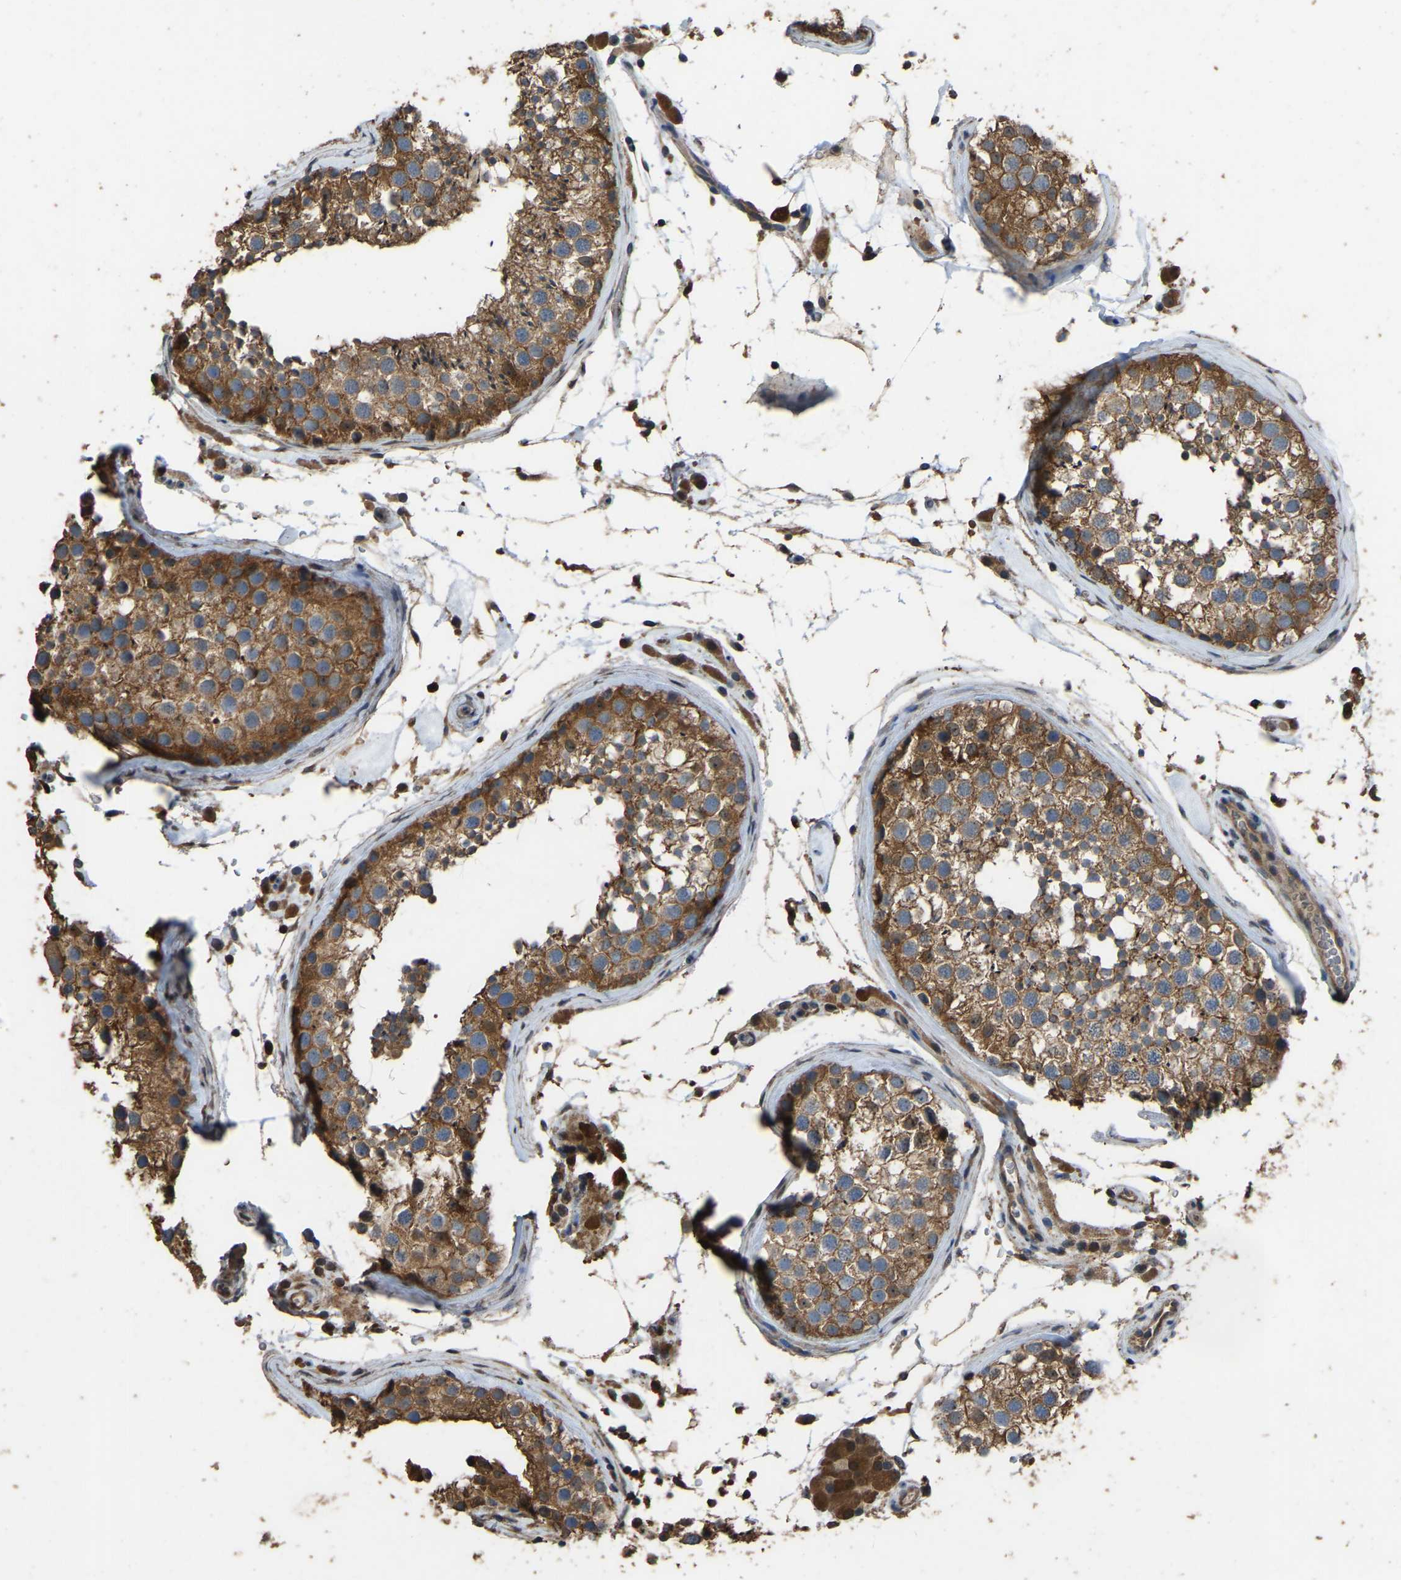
{"staining": {"intensity": "moderate", "quantity": ">75%", "location": "cytoplasmic/membranous"}, "tissue": "testis", "cell_type": "Cells in seminiferous ducts", "image_type": "normal", "snomed": [{"axis": "morphology", "description": "Normal tissue, NOS"}, {"axis": "topography", "description": "Testis"}], "caption": "High-magnification brightfield microscopy of benign testis stained with DAB (3,3'-diaminobenzidine) (brown) and counterstained with hematoxylin (blue). cells in seminiferous ducts exhibit moderate cytoplasmic/membranous expression is identified in about>75% of cells.", "gene": "FHIT", "patient": {"sex": "male", "age": 46}}